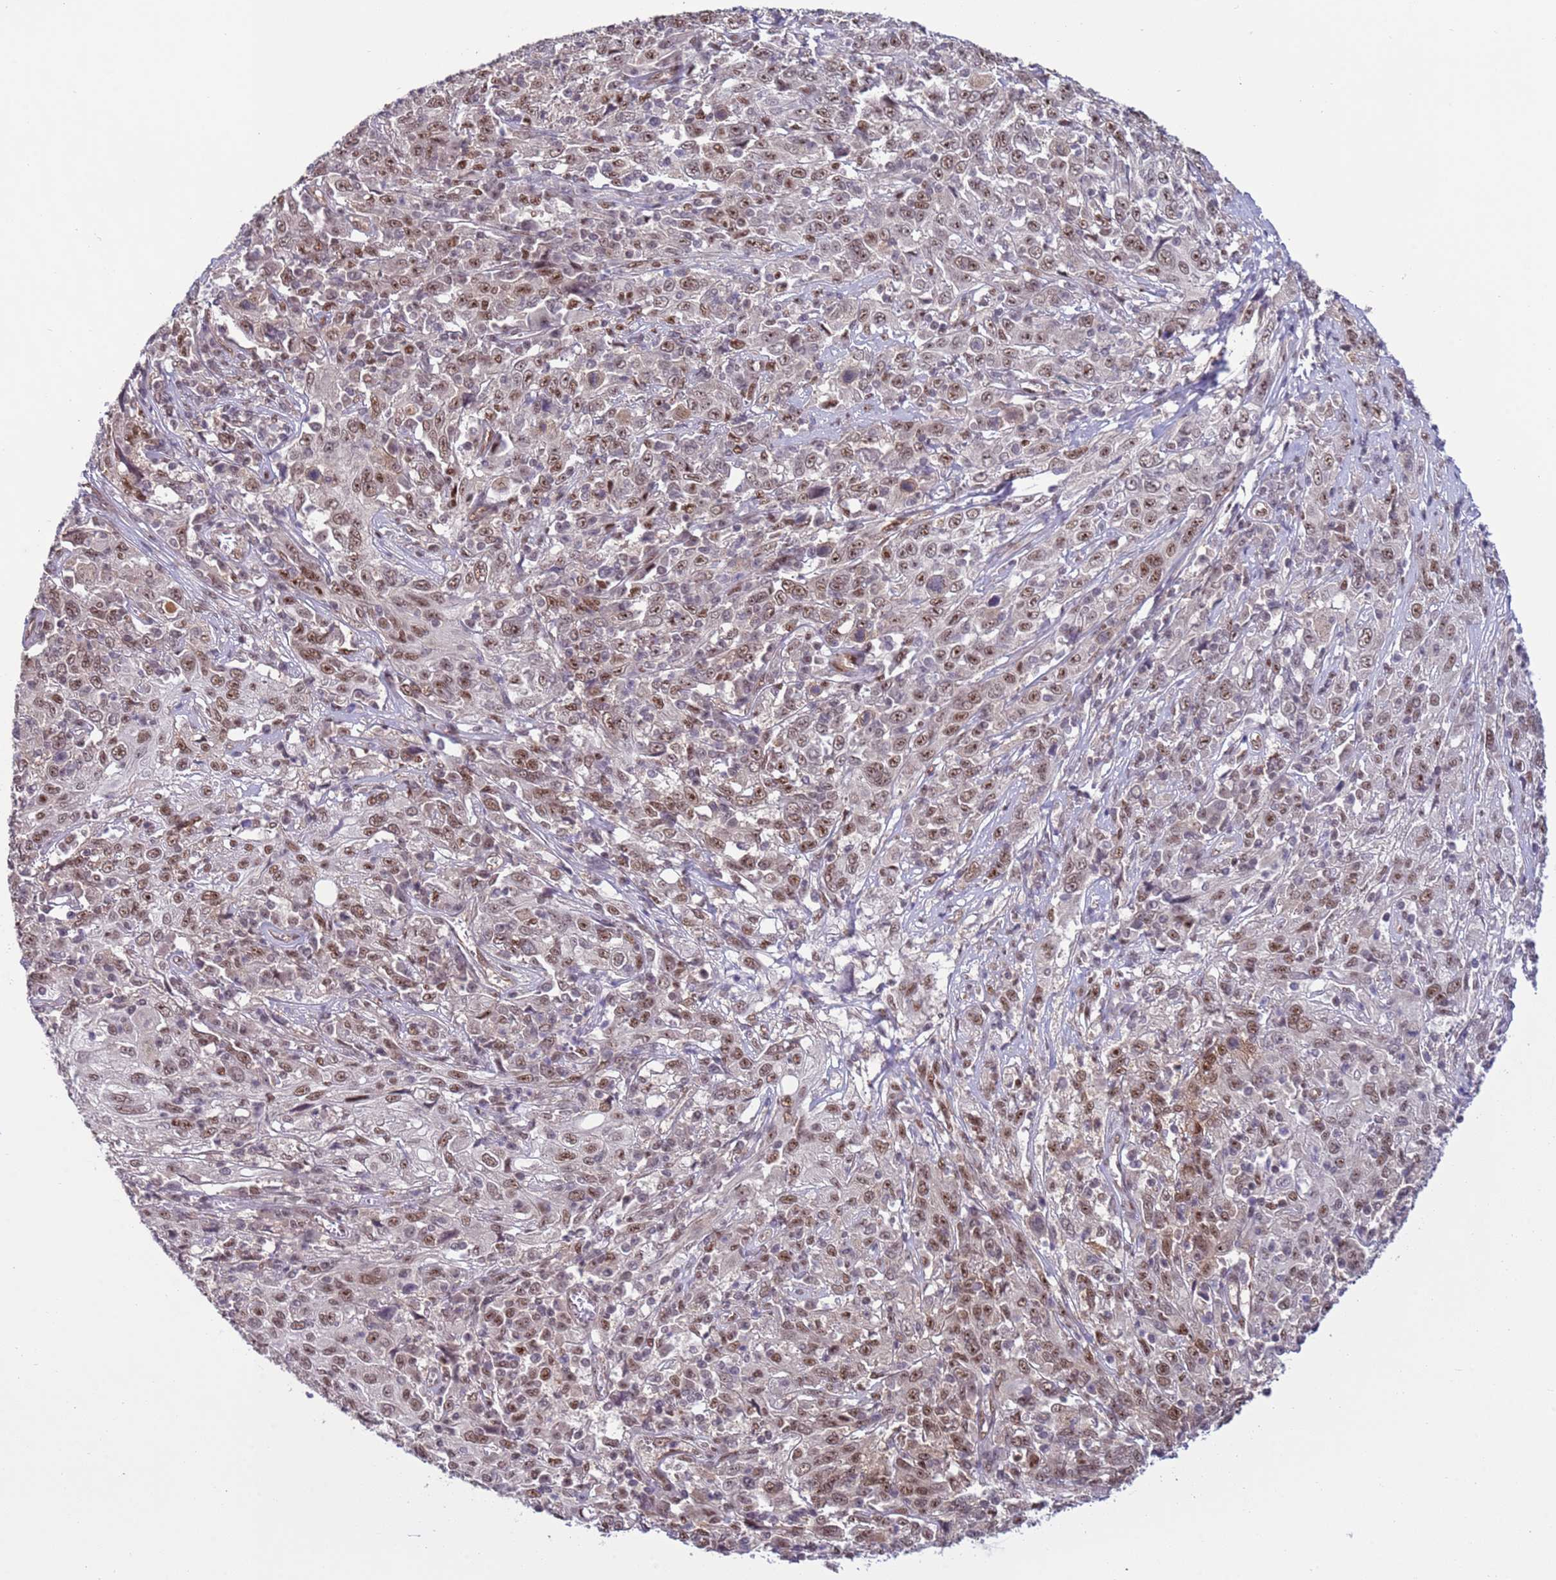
{"staining": {"intensity": "moderate", "quantity": ">75%", "location": "nuclear"}, "tissue": "cervical cancer", "cell_type": "Tumor cells", "image_type": "cancer", "snomed": [{"axis": "morphology", "description": "Squamous cell carcinoma, NOS"}, {"axis": "topography", "description": "Cervix"}], "caption": "This photomicrograph shows cervical cancer (squamous cell carcinoma) stained with IHC to label a protein in brown. The nuclear of tumor cells show moderate positivity for the protein. Nuclei are counter-stained blue.", "gene": "PRPF6", "patient": {"sex": "female", "age": 46}}